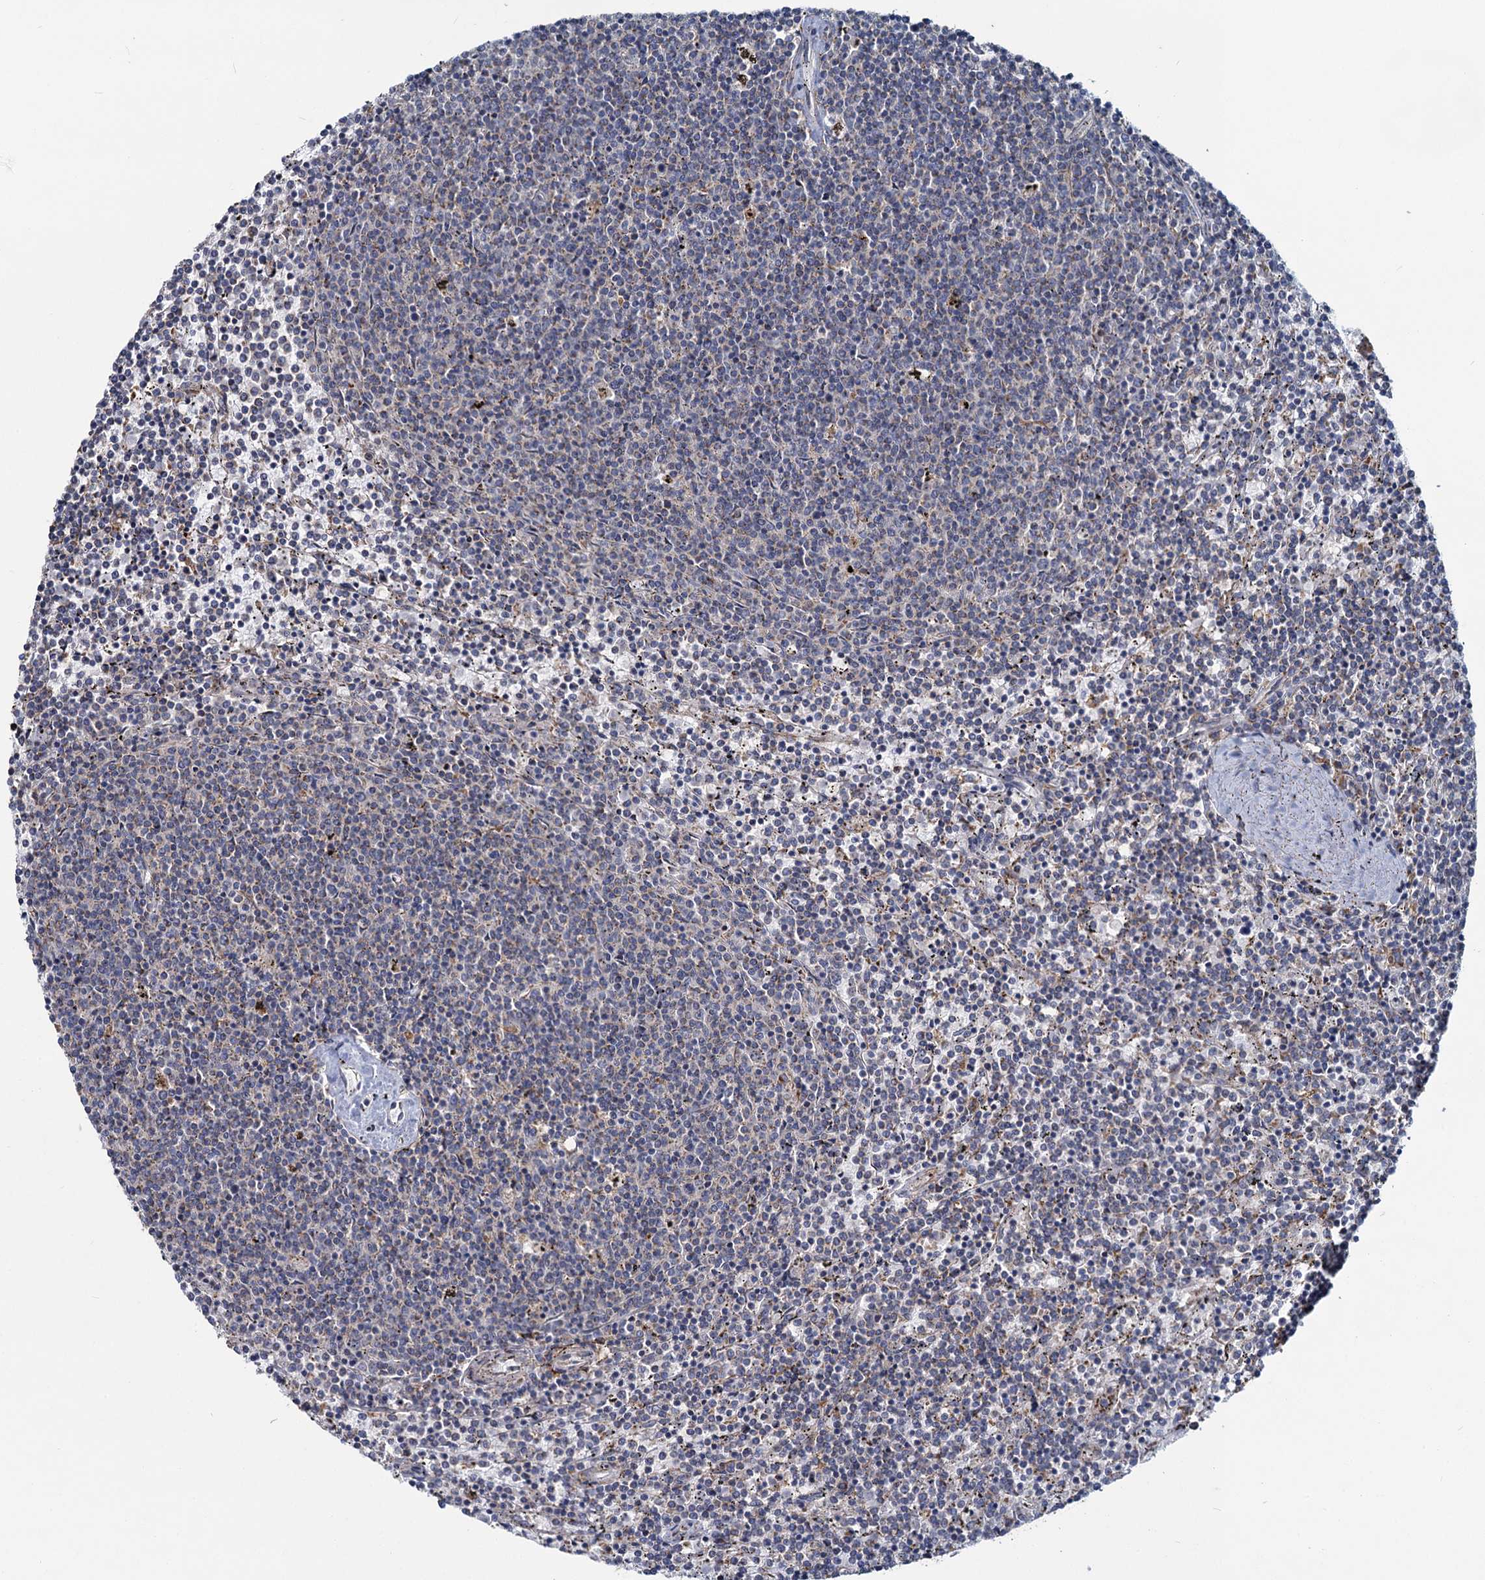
{"staining": {"intensity": "negative", "quantity": "none", "location": "none"}, "tissue": "lymphoma", "cell_type": "Tumor cells", "image_type": "cancer", "snomed": [{"axis": "morphology", "description": "Malignant lymphoma, non-Hodgkin's type, Low grade"}, {"axis": "topography", "description": "Spleen"}], "caption": "Tumor cells show no significant protein staining in low-grade malignant lymphoma, non-Hodgkin's type.", "gene": "ADCY2", "patient": {"sex": "female", "age": 50}}